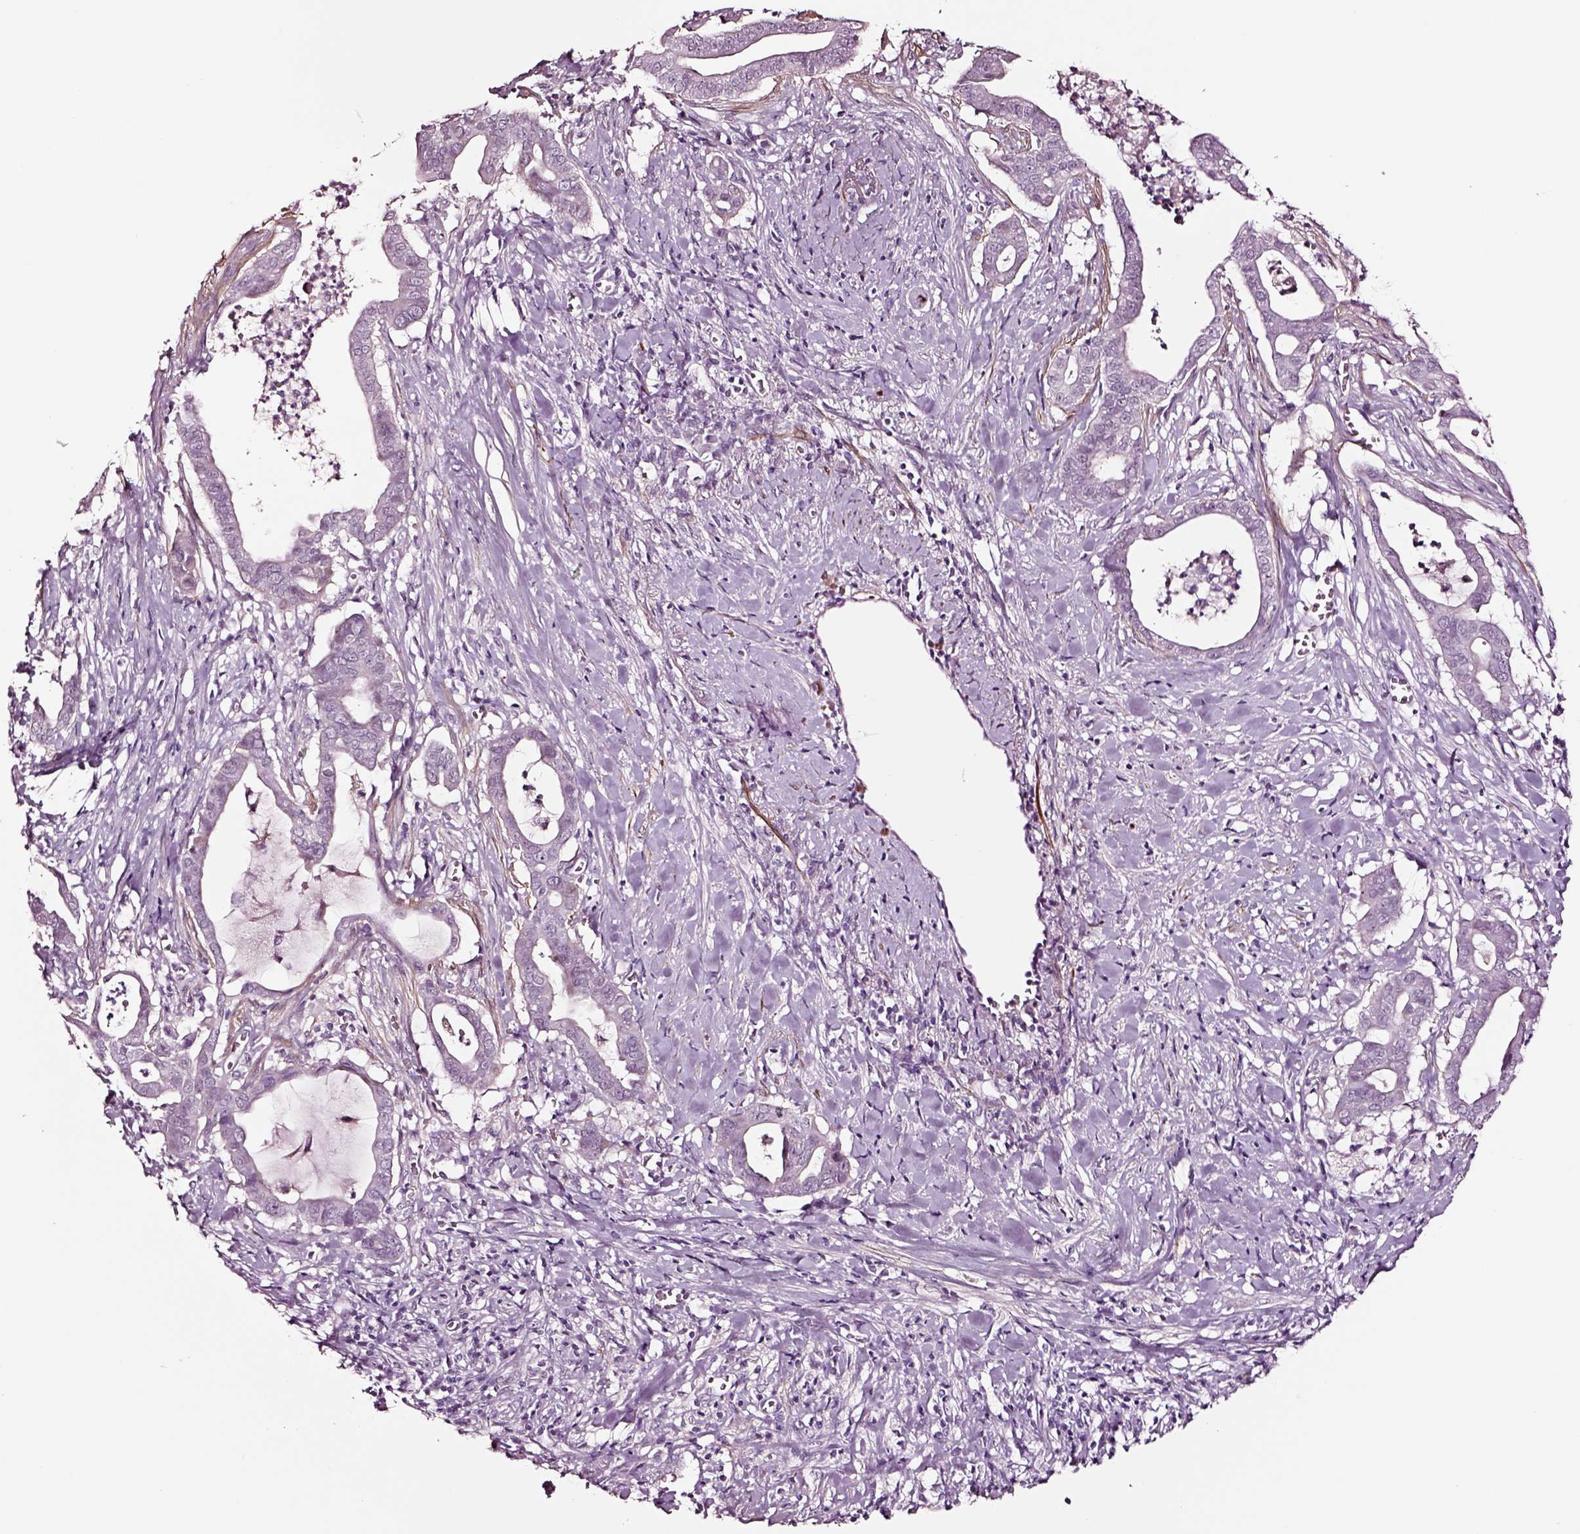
{"staining": {"intensity": "negative", "quantity": "none", "location": "none"}, "tissue": "pancreatic cancer", "cell_type": "Tumor cells", "image_type": "cancer", "snomed": [{"axis": "morphology", "description": "Adenocarcinoma, NOS"}, {"axis": "topography", "description": "Pancreas"}], "caption": "Adenocarcinoma (pancreatic) stained for a protein using immunohistochemistry (IHC) reveals no staining tumor cells.", "gene": "SOX10", "patient": {"sex": "male", "age": 61}}